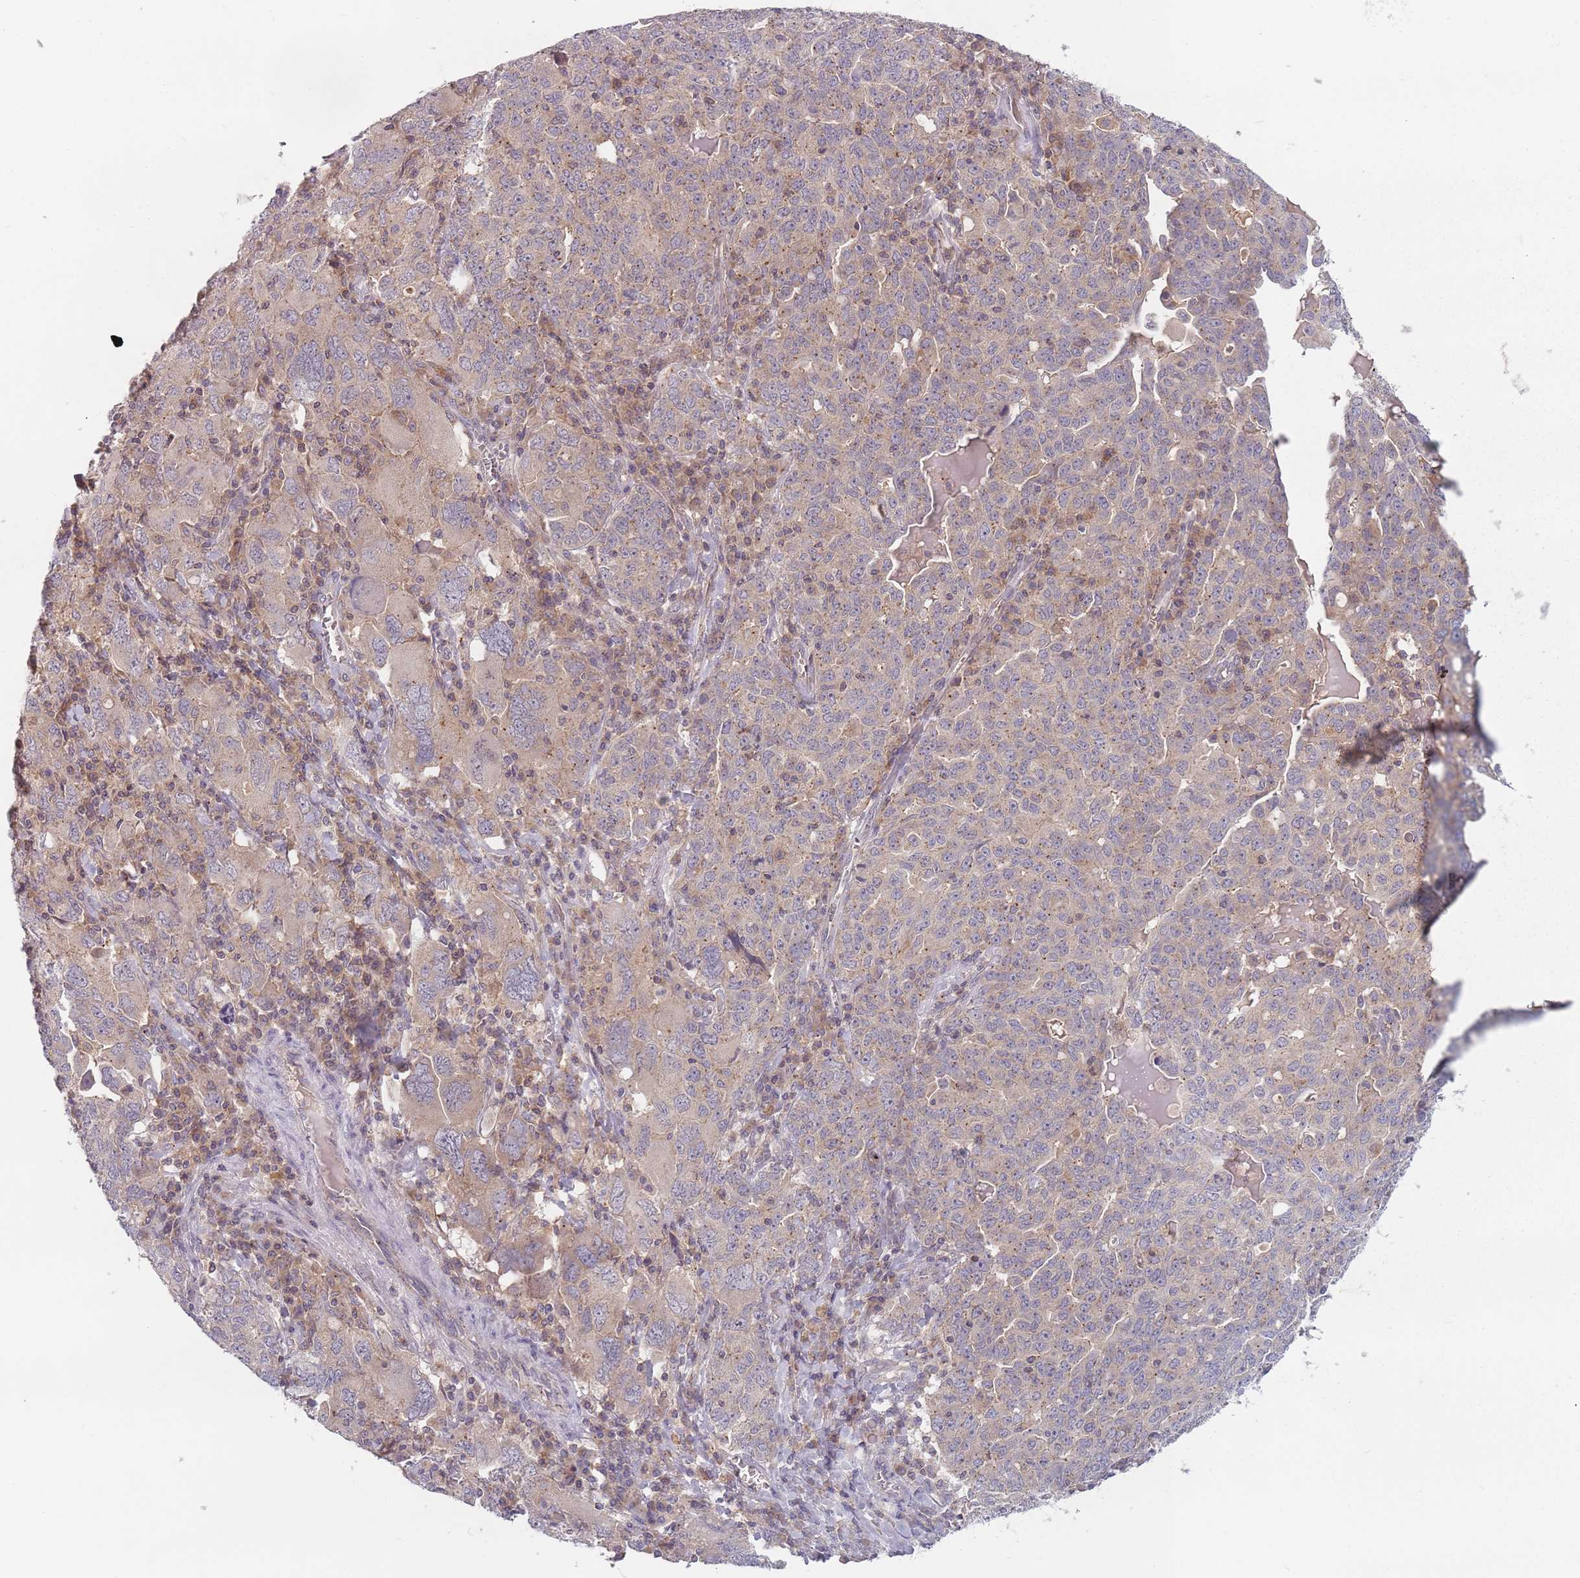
{"staining": {"intensity": "weak", "quantity": "25%-75%", "location": "cytoplasmic/membranous"}, "tissue": "ovarian cancer", "cell_type": "Tumor cells", "image_type": "cancer", "snomed": [{"axis": "morphology", "description": "Carcinoma, endometroid"}, {"axis": "topography", "description": "Ovary"}], "caption": "Immunohistochemical staining of human ovarian cancer (endometroid carcinoma) reveals low levels of weak cytoplasmic/membranous protein staining in approximately 25%-75% of tumor cells.", "gene": "ASB13", "patient": {"sex": "female", "age": 62}}